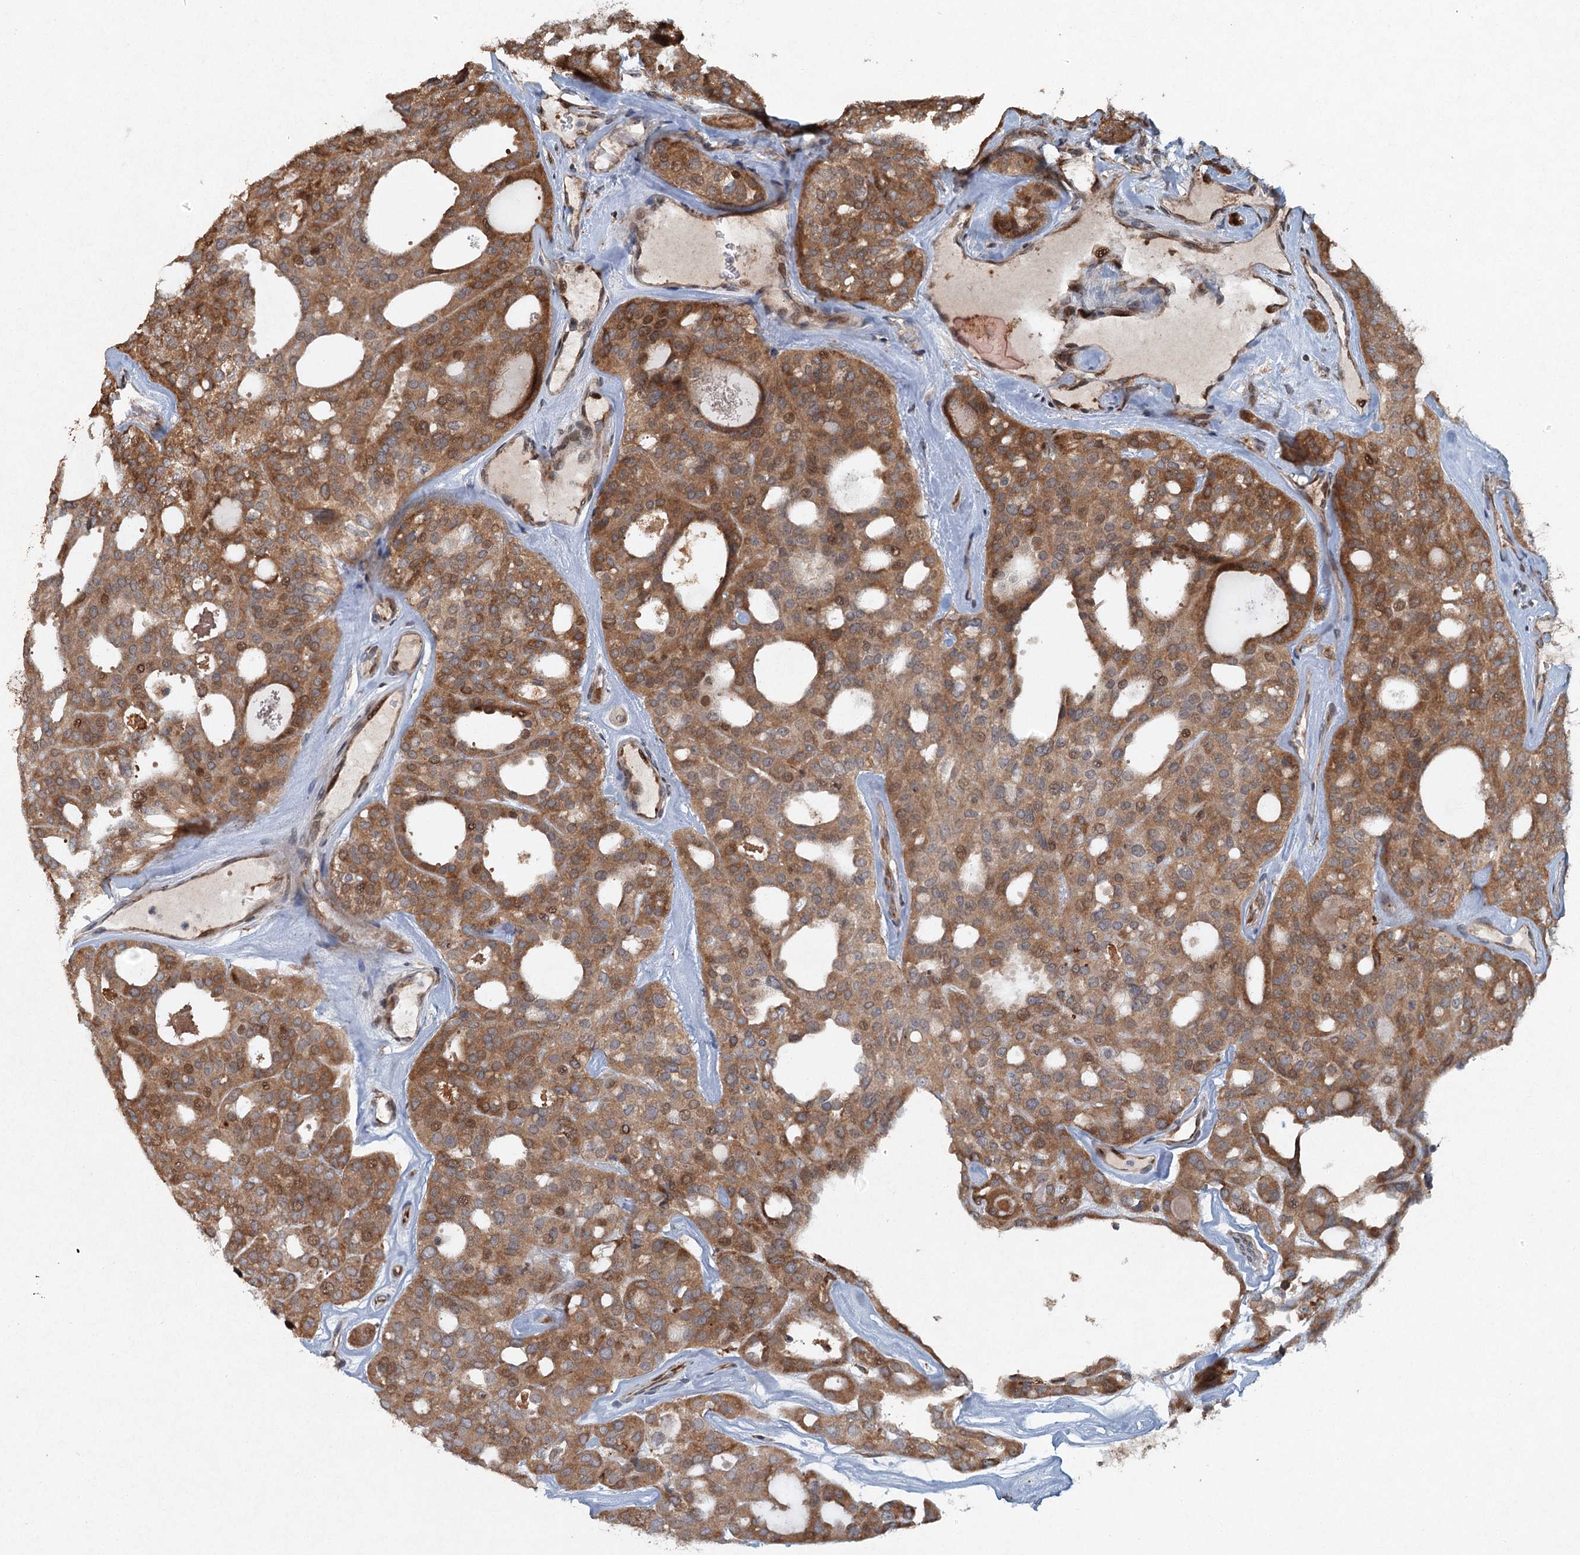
{"staining": {"intensity": "moderate", "quantity": ">75%", "location": "cytoplasmic/membranous,nuclear"}, "tissue": "thyroid cancer", "cell_type": "Tumor cells", "image_type": "cancer", "snomed": [{"axis": "morphology", "description": "Follicular adenoma carcinoma, NOS"}, {"axis": "topography", "description": "Thyroid gland"}], "caption": "Immunohistochemical staining of human thyroid cancer (follicular adenoma carcinoma) exhibits medium levels of moderate cytoplasmic/membranous and nuclear positivity in about >75% of tumor cells. (DAB (3,3'-diaminobenzidine) IHC with brightfield microscopy, high magnification).", "gene": "SRPX2", "patient": {"sex": "male", "age": 75}}